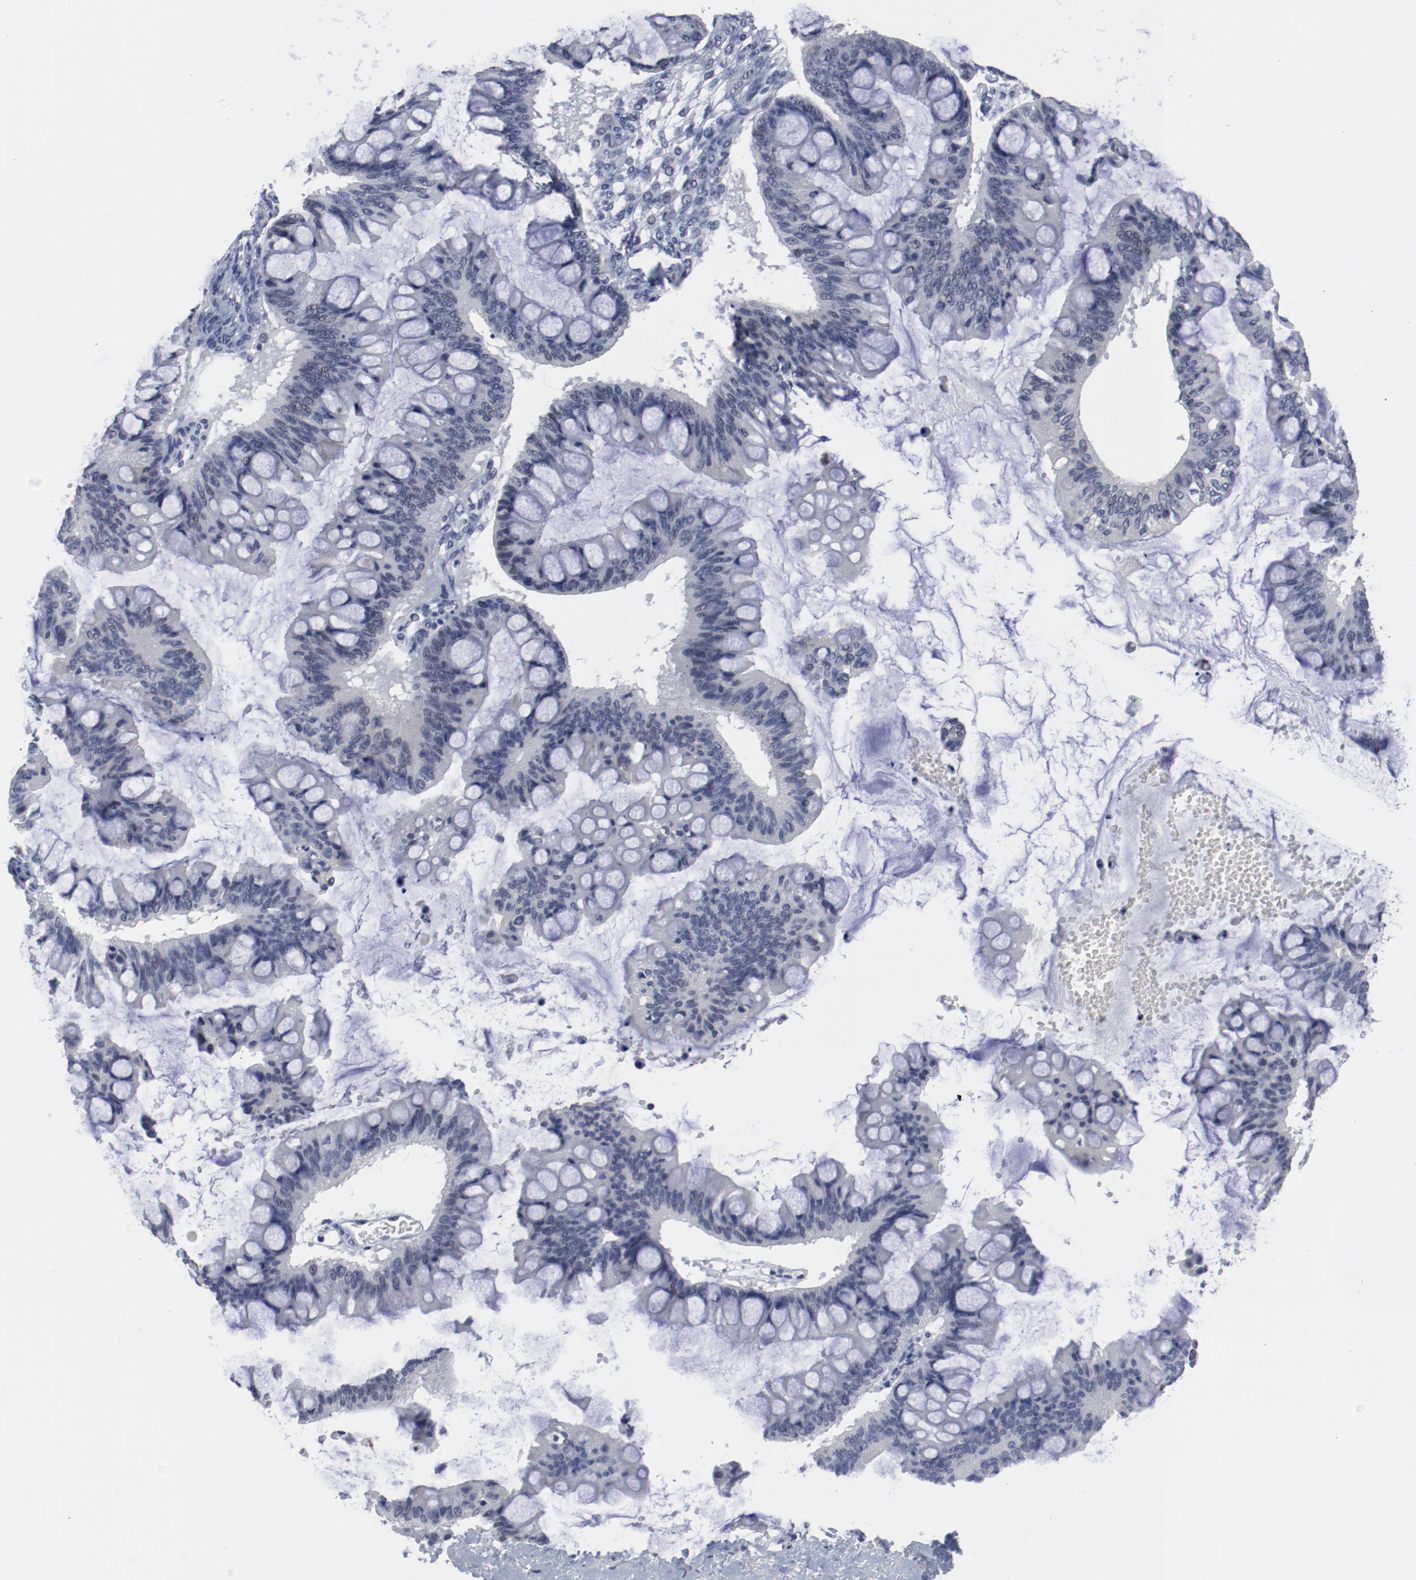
{"staining": {"intensity": "negative", "quantity": "none", "location": "none"}, "tissue": "ovarian cancer", "cell_type": "Tumor cells", "image_type": "cancer", "snomed": [{"axis": "morphology", "description": "Cystadenocarcinoma, mucinous, NOS"}, {"axis": "topography", "description": "Ovary"}], "caption": "This is a micrograph of immunohistochemistry (IHC) staining of ovarian cancer (mucinous cystadenocarcinoma), which shows no staining in tumor cells. (Brightfield microscopy of DAB immunohistochemistry (IHC) at high magnification).", "gene": "ANKLE2", "patient": {"sex": "female", "age": 73}}